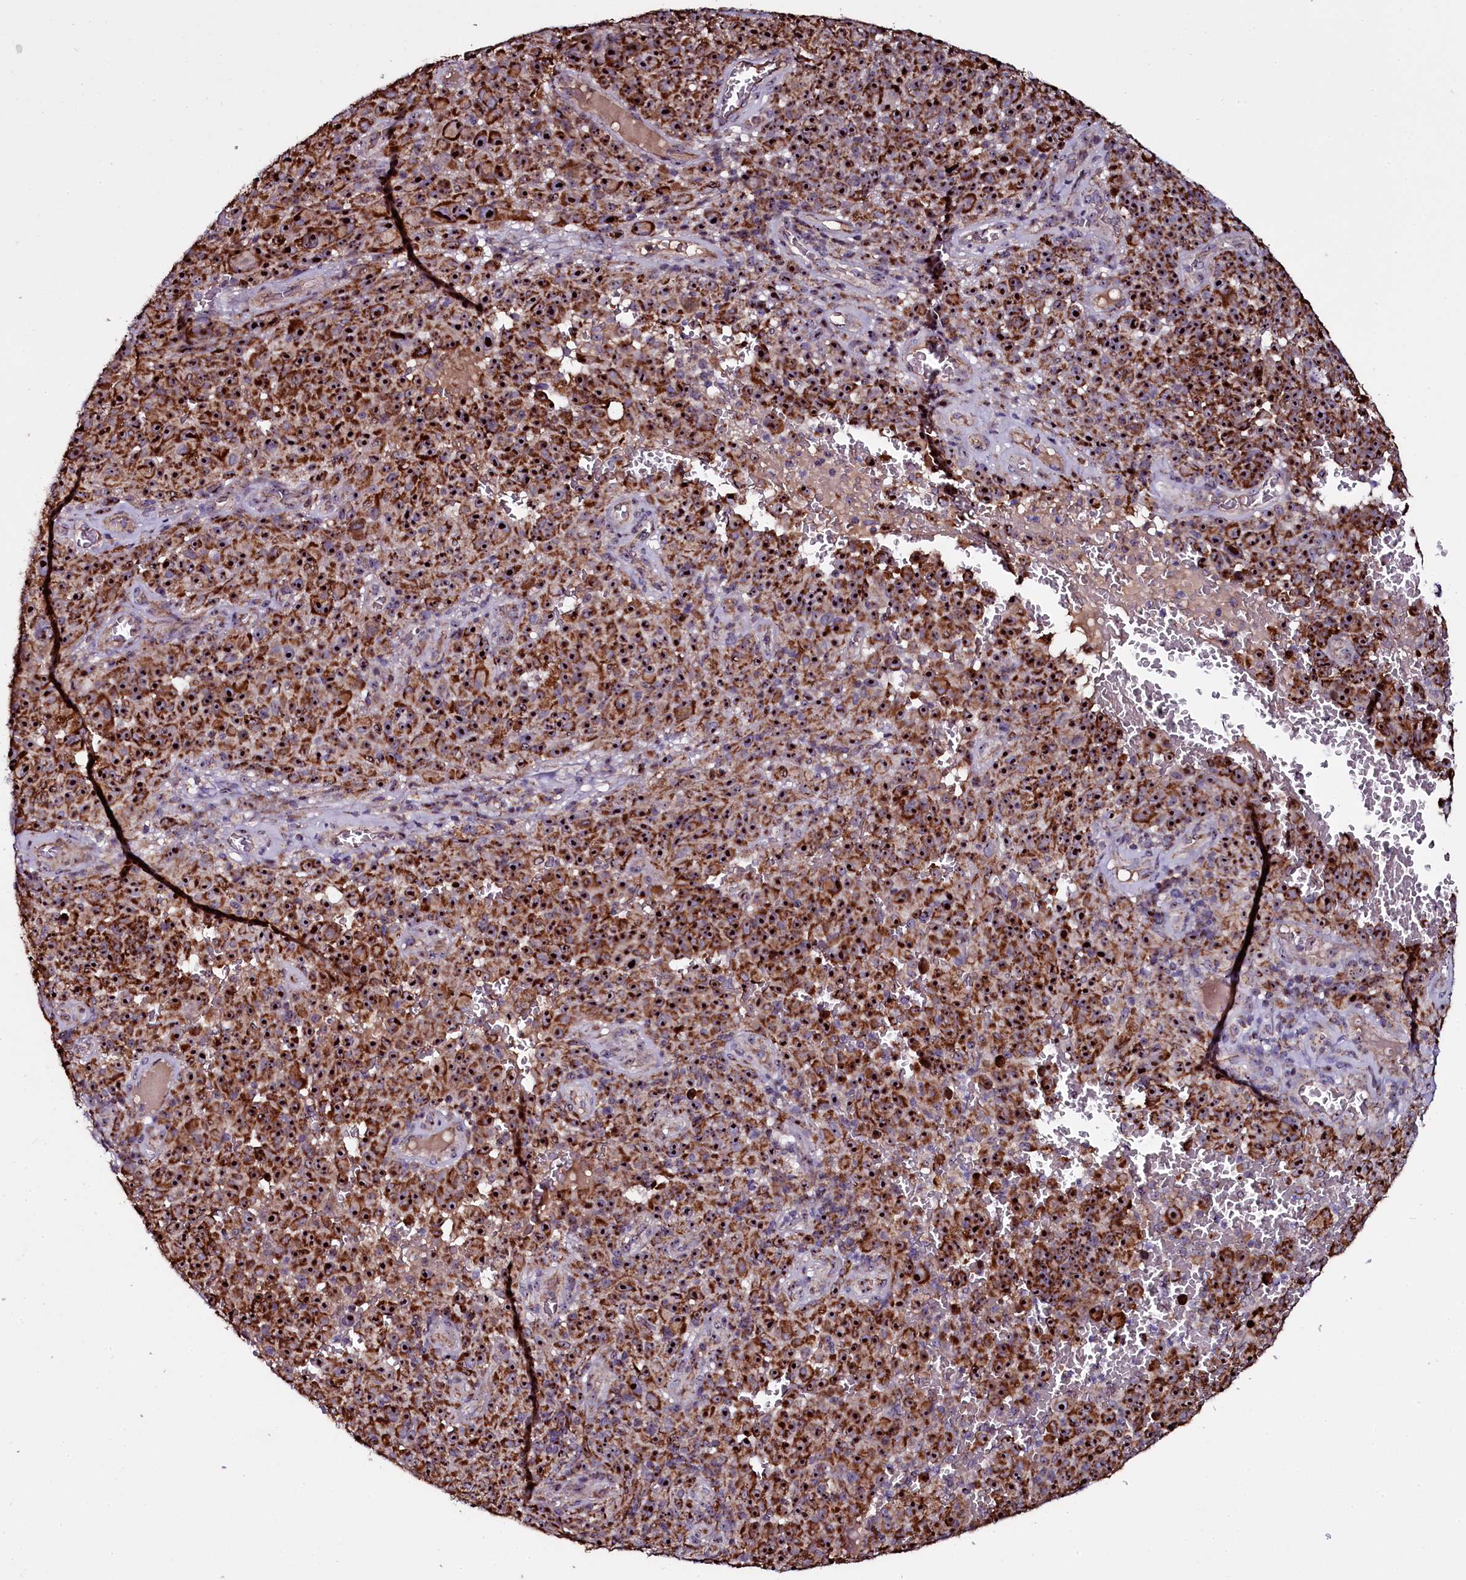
{"staining": {"intensity": "strong", "quantity": ">75%", "location": "cytoplasmic/membranous,nuclear"}, "tissue": "melanoma", "cell_type": "Tumor cells", "image_type": "cancer", "snomed": [{"axis": "morphology", "description": "Malignant melanoma, NOS"}, {"axis": "topography", "description": "Skin"}], "caption": "Brown immunohistochemical staining in human malignant melanoma displays strong cytoplasmic/membranous and nuclear expression in about >75% of tumor cells.", "gene": "NAA80", "patient": {"sex": "female", "age": 82}}